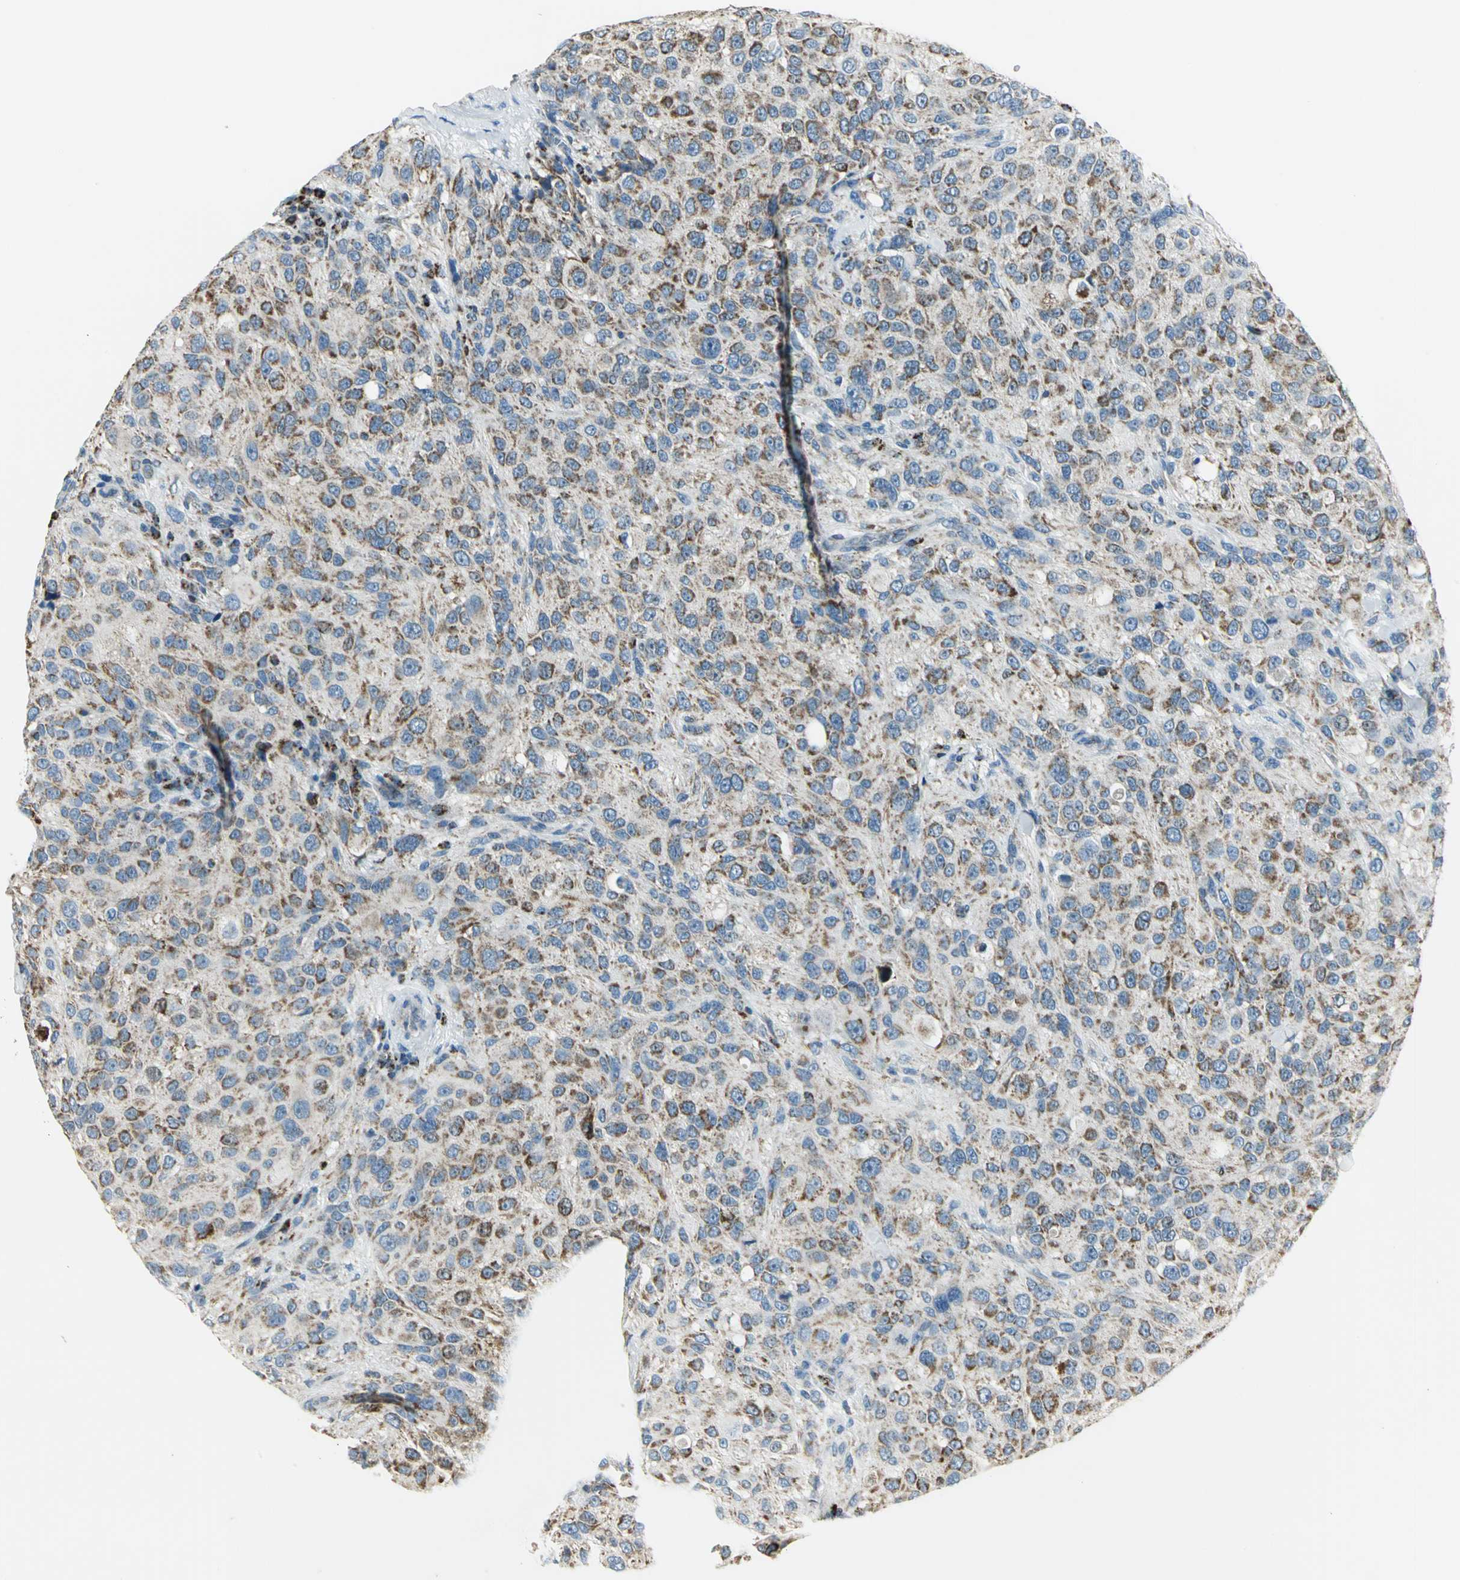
{"staining": {"intensity": "moderate", "quantity": ">75%", "location": "cytoplasmic/membranous"}, "tissue": "melanoma", "cell_type": "Tumor cells", "image_type": "cancer", "snomed": [{"axis": "morphology", "description": "Necrosis, NOS"}, {"axis": "morphology", "description": "Malignant melanoma, NOS"}, {"axis": "topography", "description": "Skin"}], "caption": "The micrograph displays a brown stain indicating the presence of a protein in the cytoplasmic/membranous of tumor cells in malignant melanoma.", "gene": "ACADM", "patient": {"sex": "female", "age": 87}}